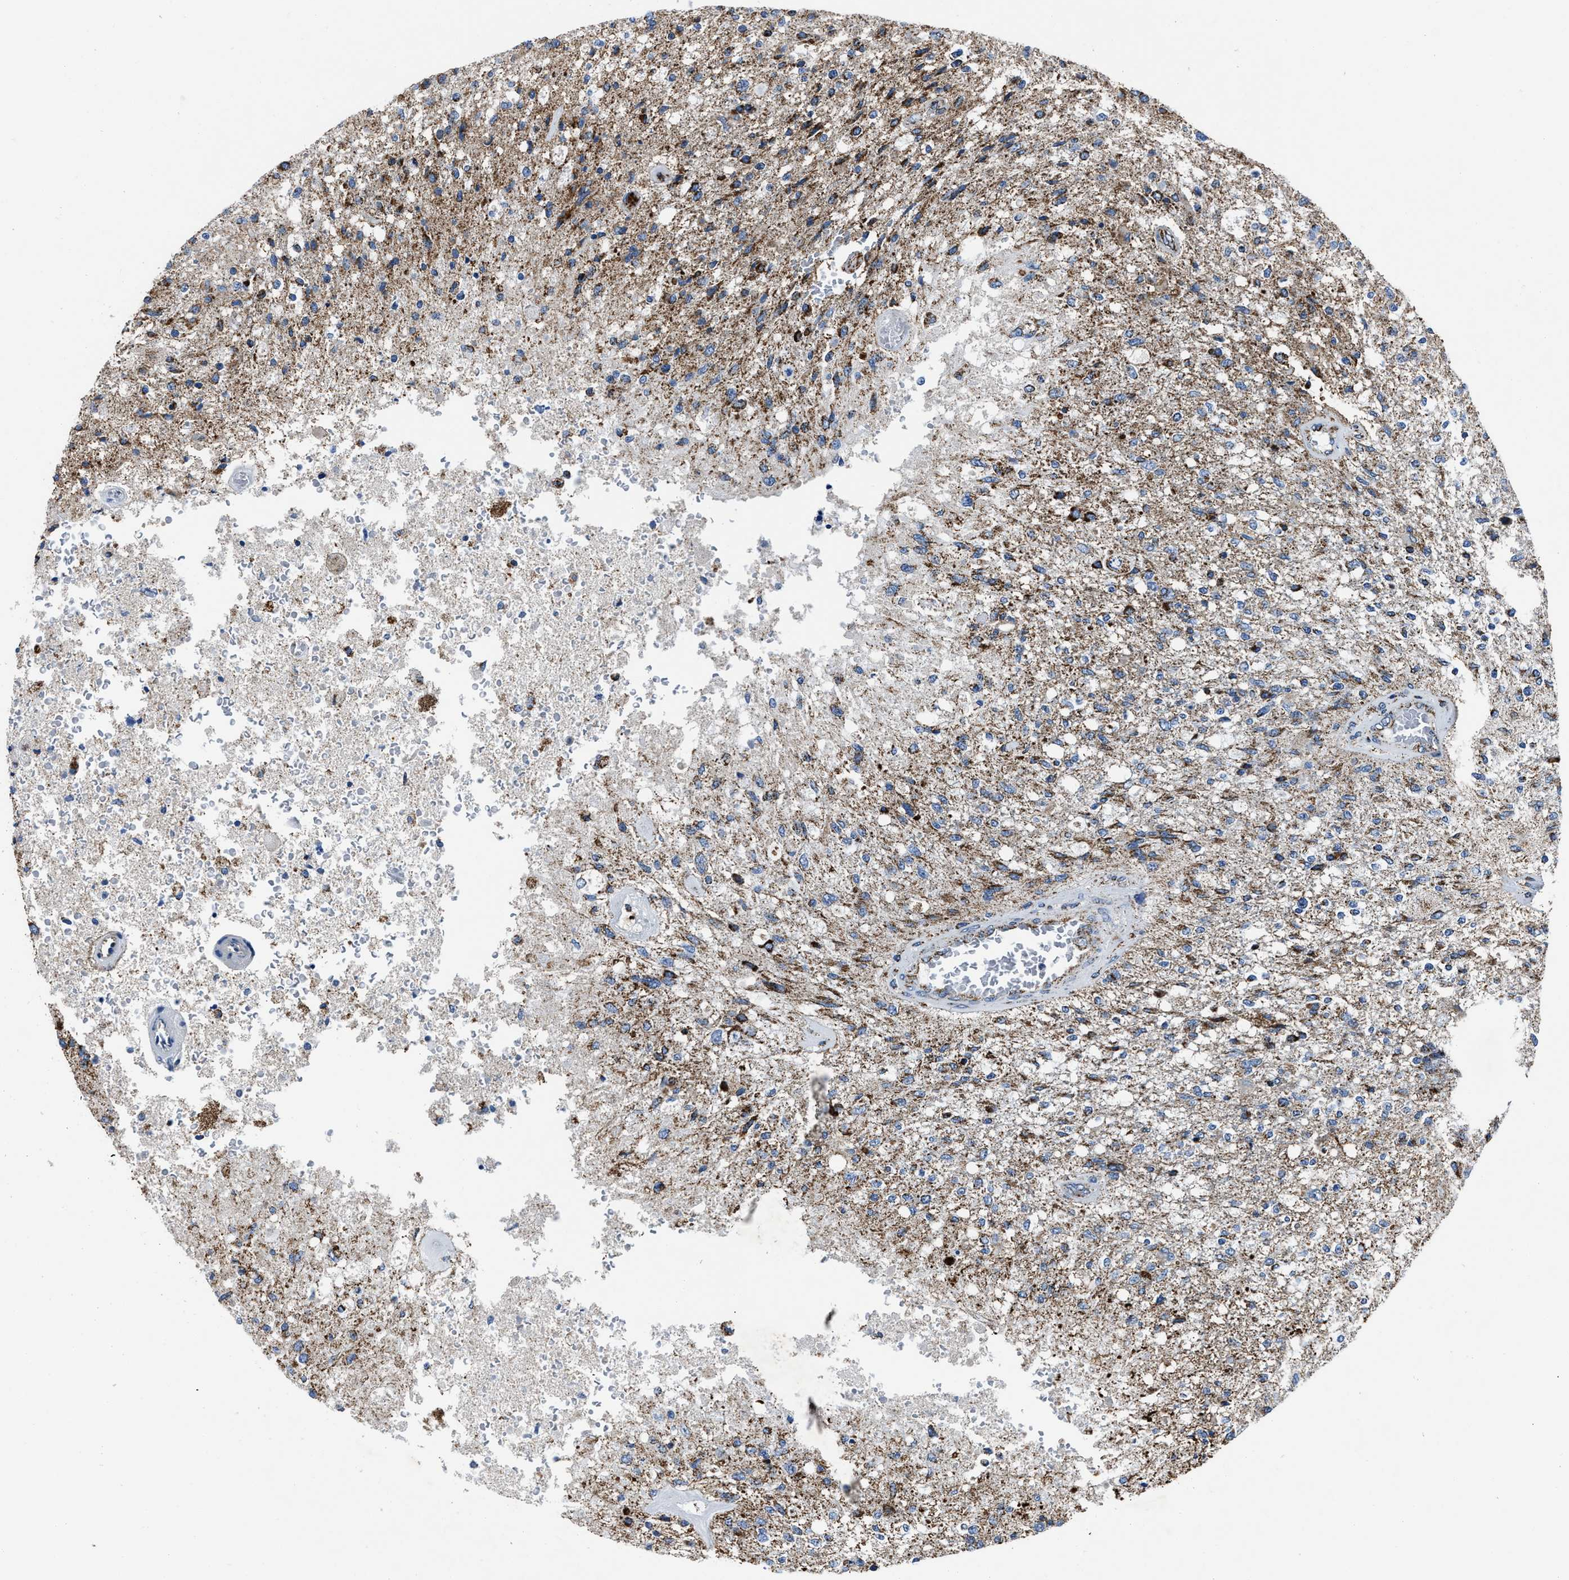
{"staining": {"intensity": "moderate", "quantity": ">75%", "location": "cytoplasmic/membranous"}, "tissue": "glioma", "cell_type": "Tumor cells", "image_type": "cancer", "snomed": [{"axis": "morphology", "description": "Normal tissue, NOS"}, {"axis": "morphology", "description": "Glioma, malignant, High grade"}, {"axis": "topography", "description": "Cerebral cortex"}], "caption": "Protein staining of malignant glioma (high-grade) tissue demonstrates moderate cytoplasmic/membranous positivity in about >75% of tumor cells.", "gene": "NSD3", "patient": {"sex": "male", "age": 77}}